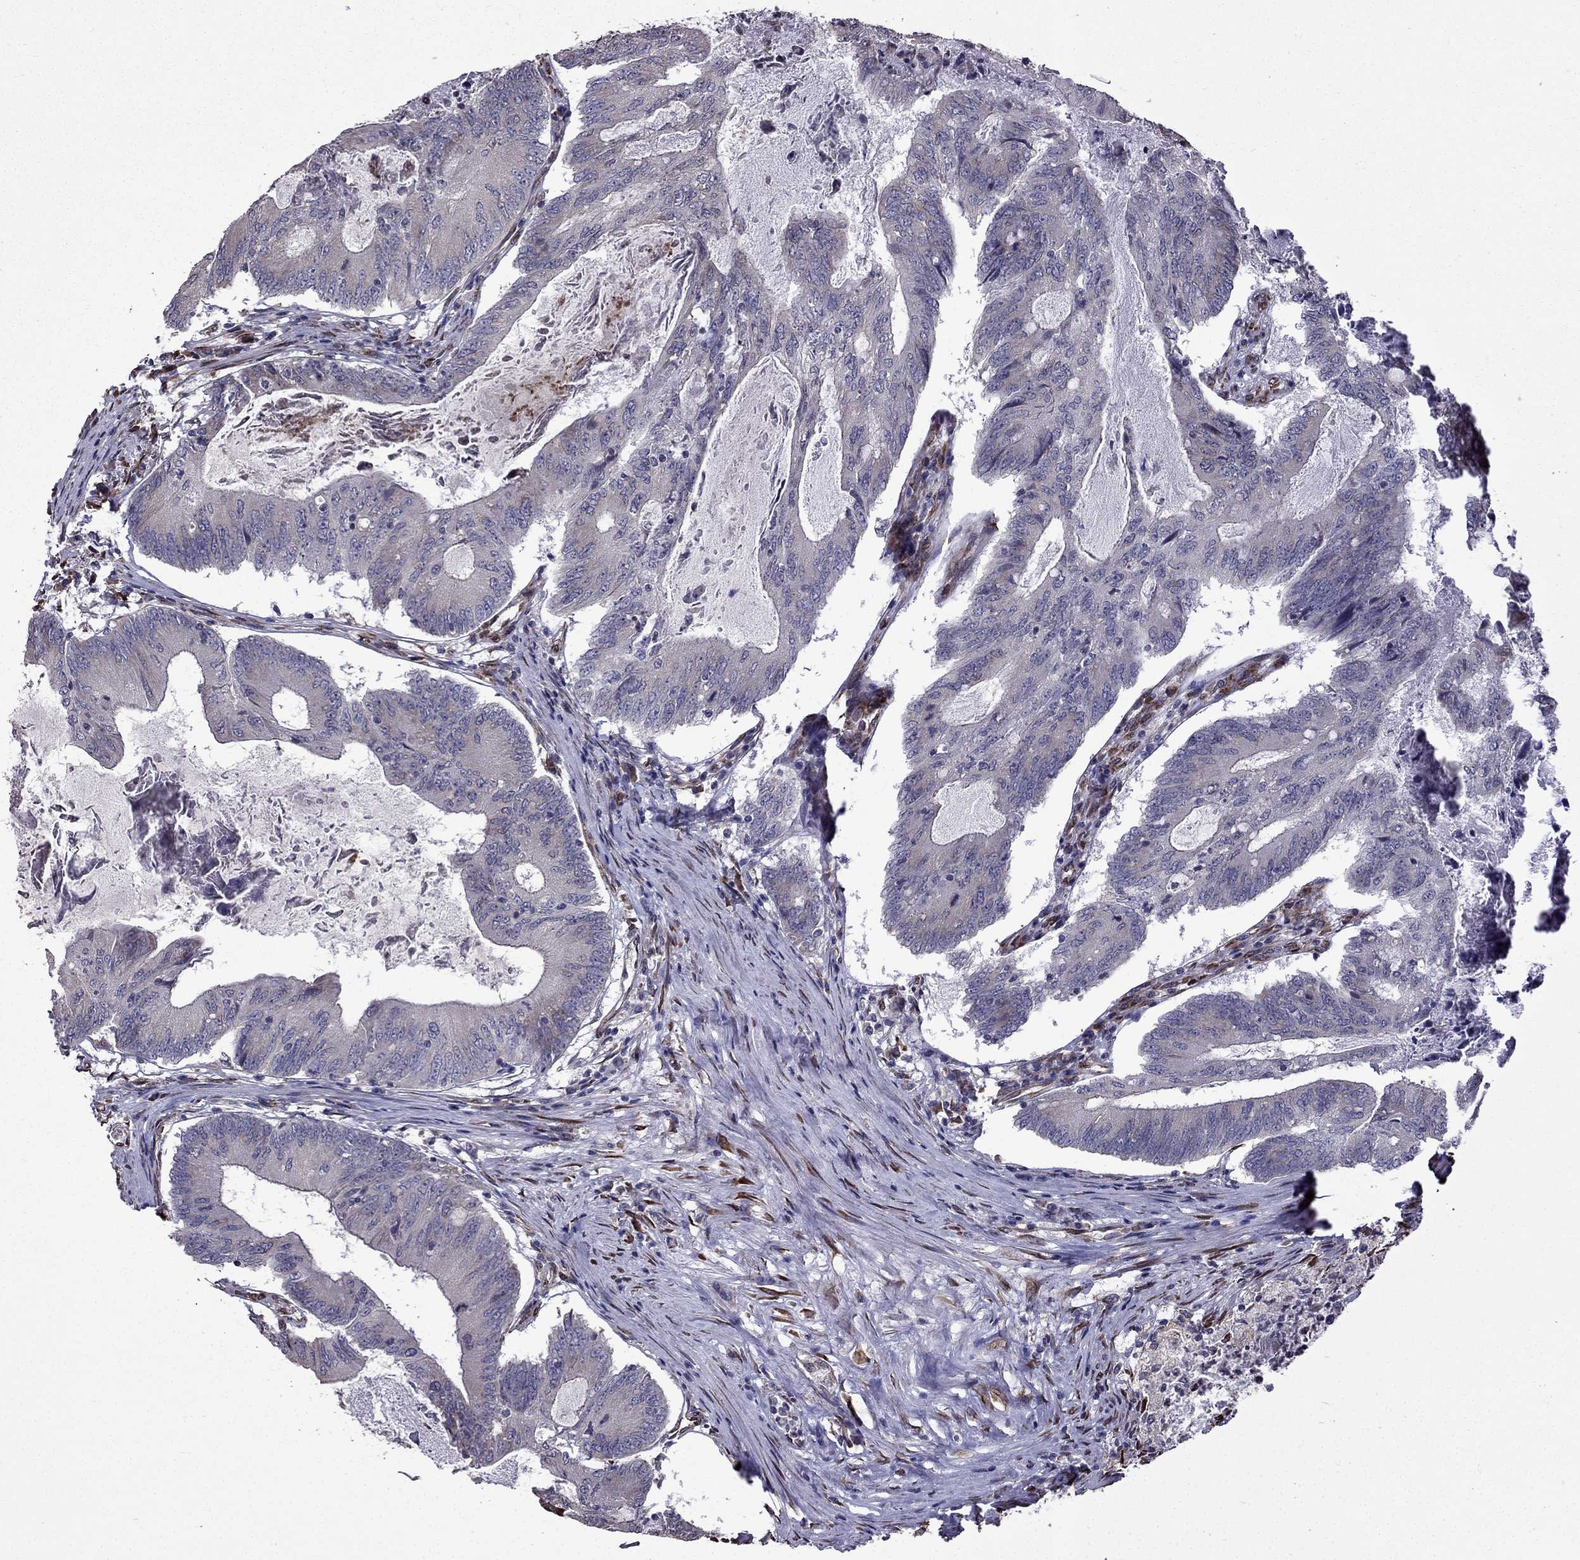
{"staining": {"intensity": "weak", "quantity": "<25%", "location": "cytoplasmic/membranous"}, "tissue": "colorectal cancer", "cell_type": "Tumor cells", "image_type": "cancer", "snomed": [{"axis": "morphology", "description": "Adenocarcinoma, NOS"}, {"axis": "topography", "description": "Colon"}], "caption": "An IHC histopathology image of colorectal cancer is shown. There is no staining in tumor cells of colorectal cancer.", "gene": "IKBIP", "patient": {"sex": "female", "age": 70}}